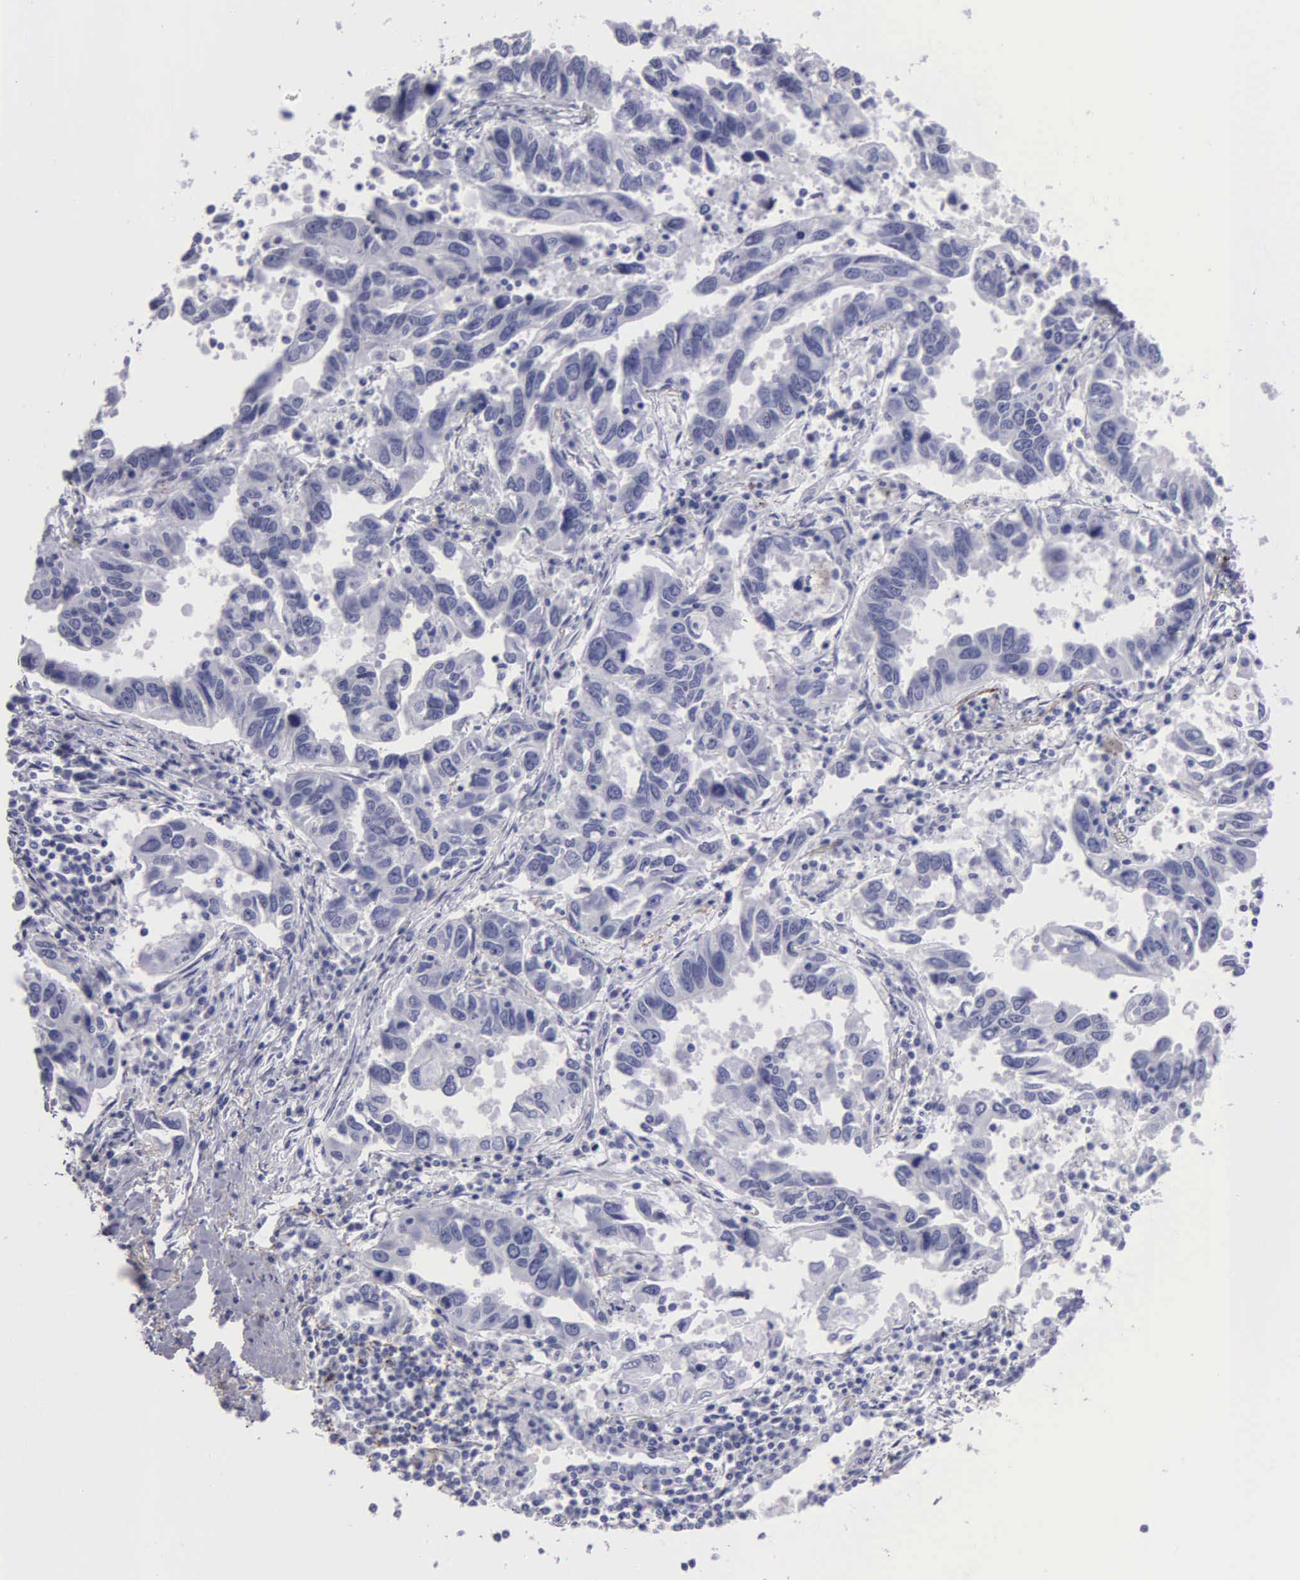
{"staining": {"intensity": "negative", "quantity": "none", "location": "none"}, "tissue": "lung cancer", "cell_type": "Tumor cells", "image_type": "cancer", "snomed": [{"axis": "morphology", "description": "Adenocarcinoma, NOS"}, {"axis": "topography", "description": "Lung"}], "caption": "Human lung cancer (adenocarcinoma) stained for a protein using immunohistochemistry (IHC) demonstrates no positivity in tumor cells.", "gene": "FBLN5", "patient": {"sex": "male", "age": 48}}